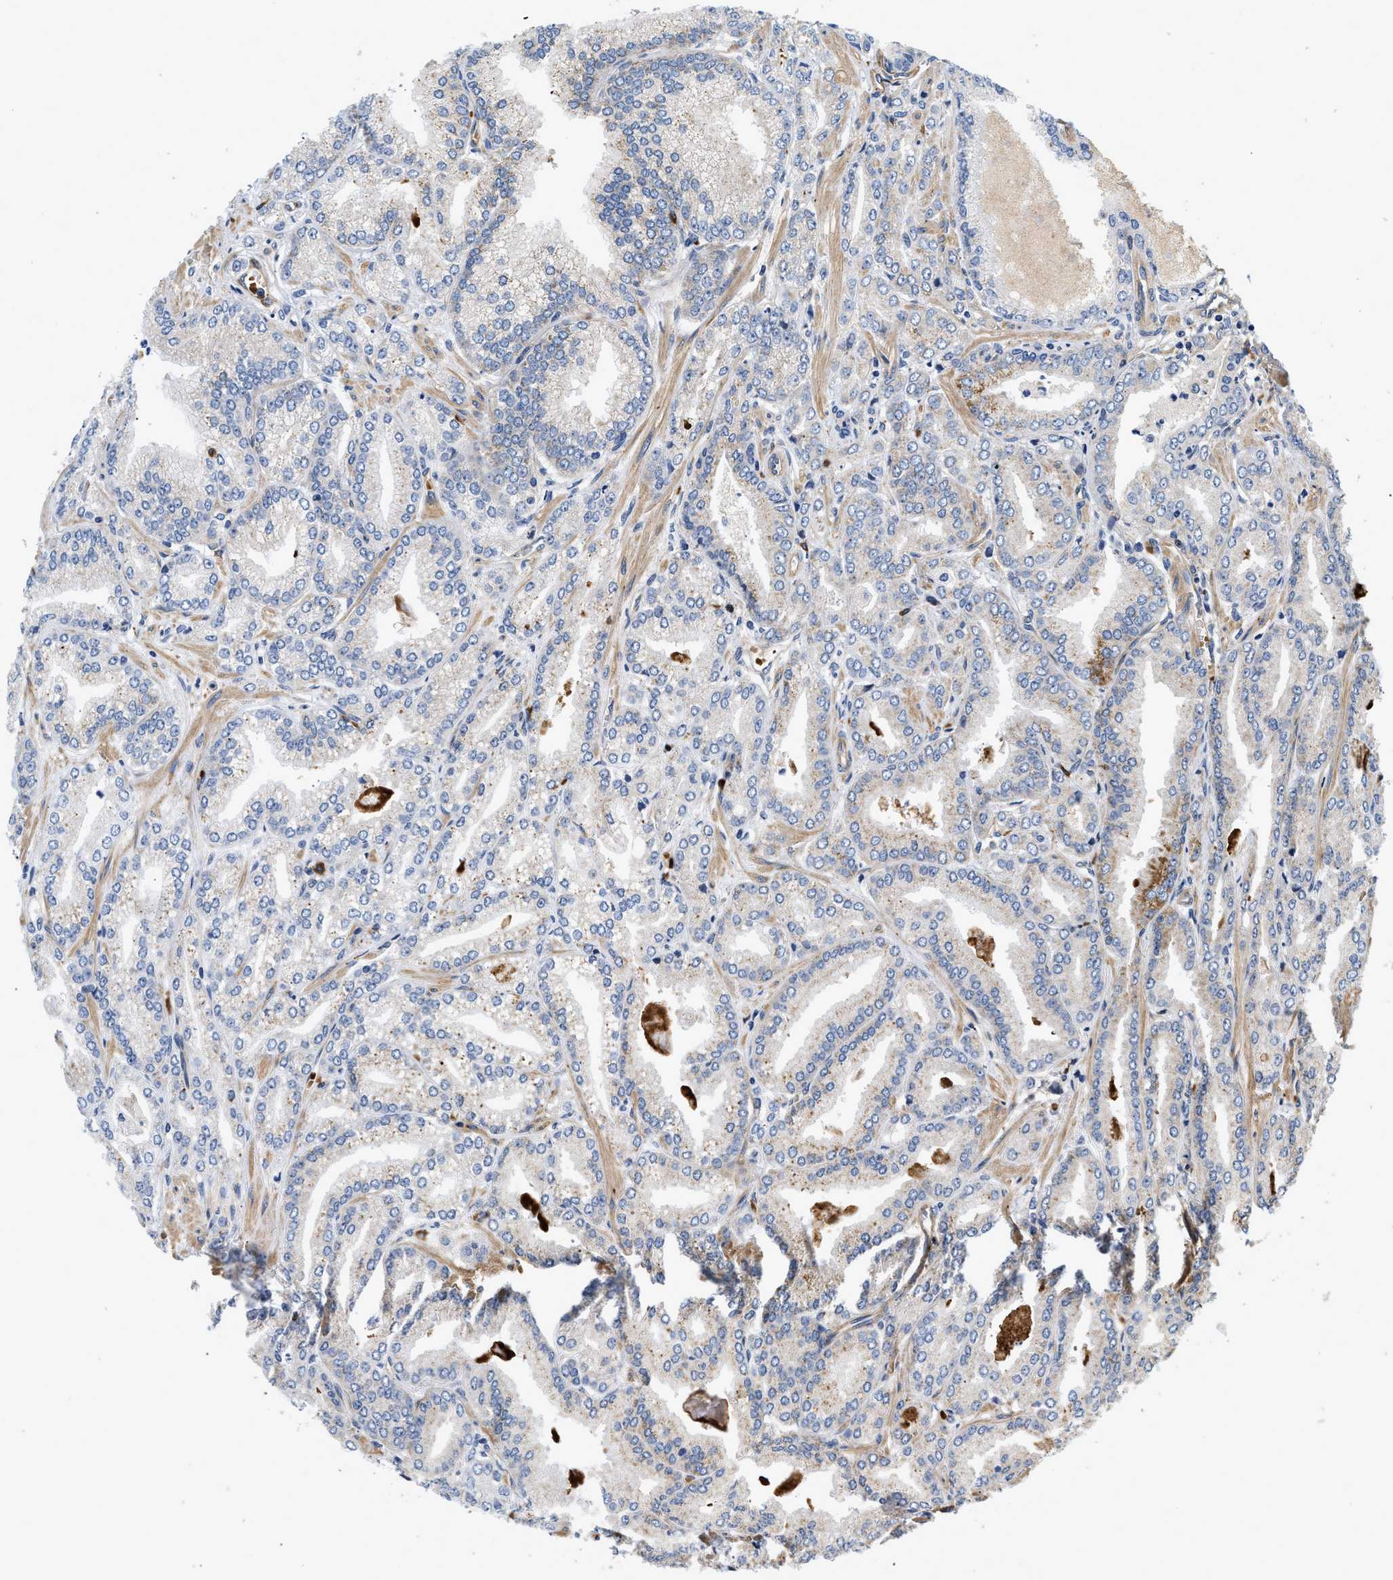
{"staining": {"intensity": "weak", "quantity": "25%-75%", "location": "cytoplasmic/membranous"}, "tissue": "prostate cancer", "cell_type": "Tumor cells", "image_type": "cancer", "snomed": [{"axis": "morphology", "description": "Adenocarcinoma, Low grade"}, {"axis": "topography", "description": "Prostate"}], "caption": "Immunohistochemical staining of human prostate low-grade adenocarcinoma displays low levels of weak cytoplasmic/membranous positivity in about 25%-75% of tumor cells. (DAB (3,3'-diaminobenzidine) IHC, brown staining for protein, blue staining for nuclei).", "gene": "NME6", "patient": {"sex": "male", "age": 52}}